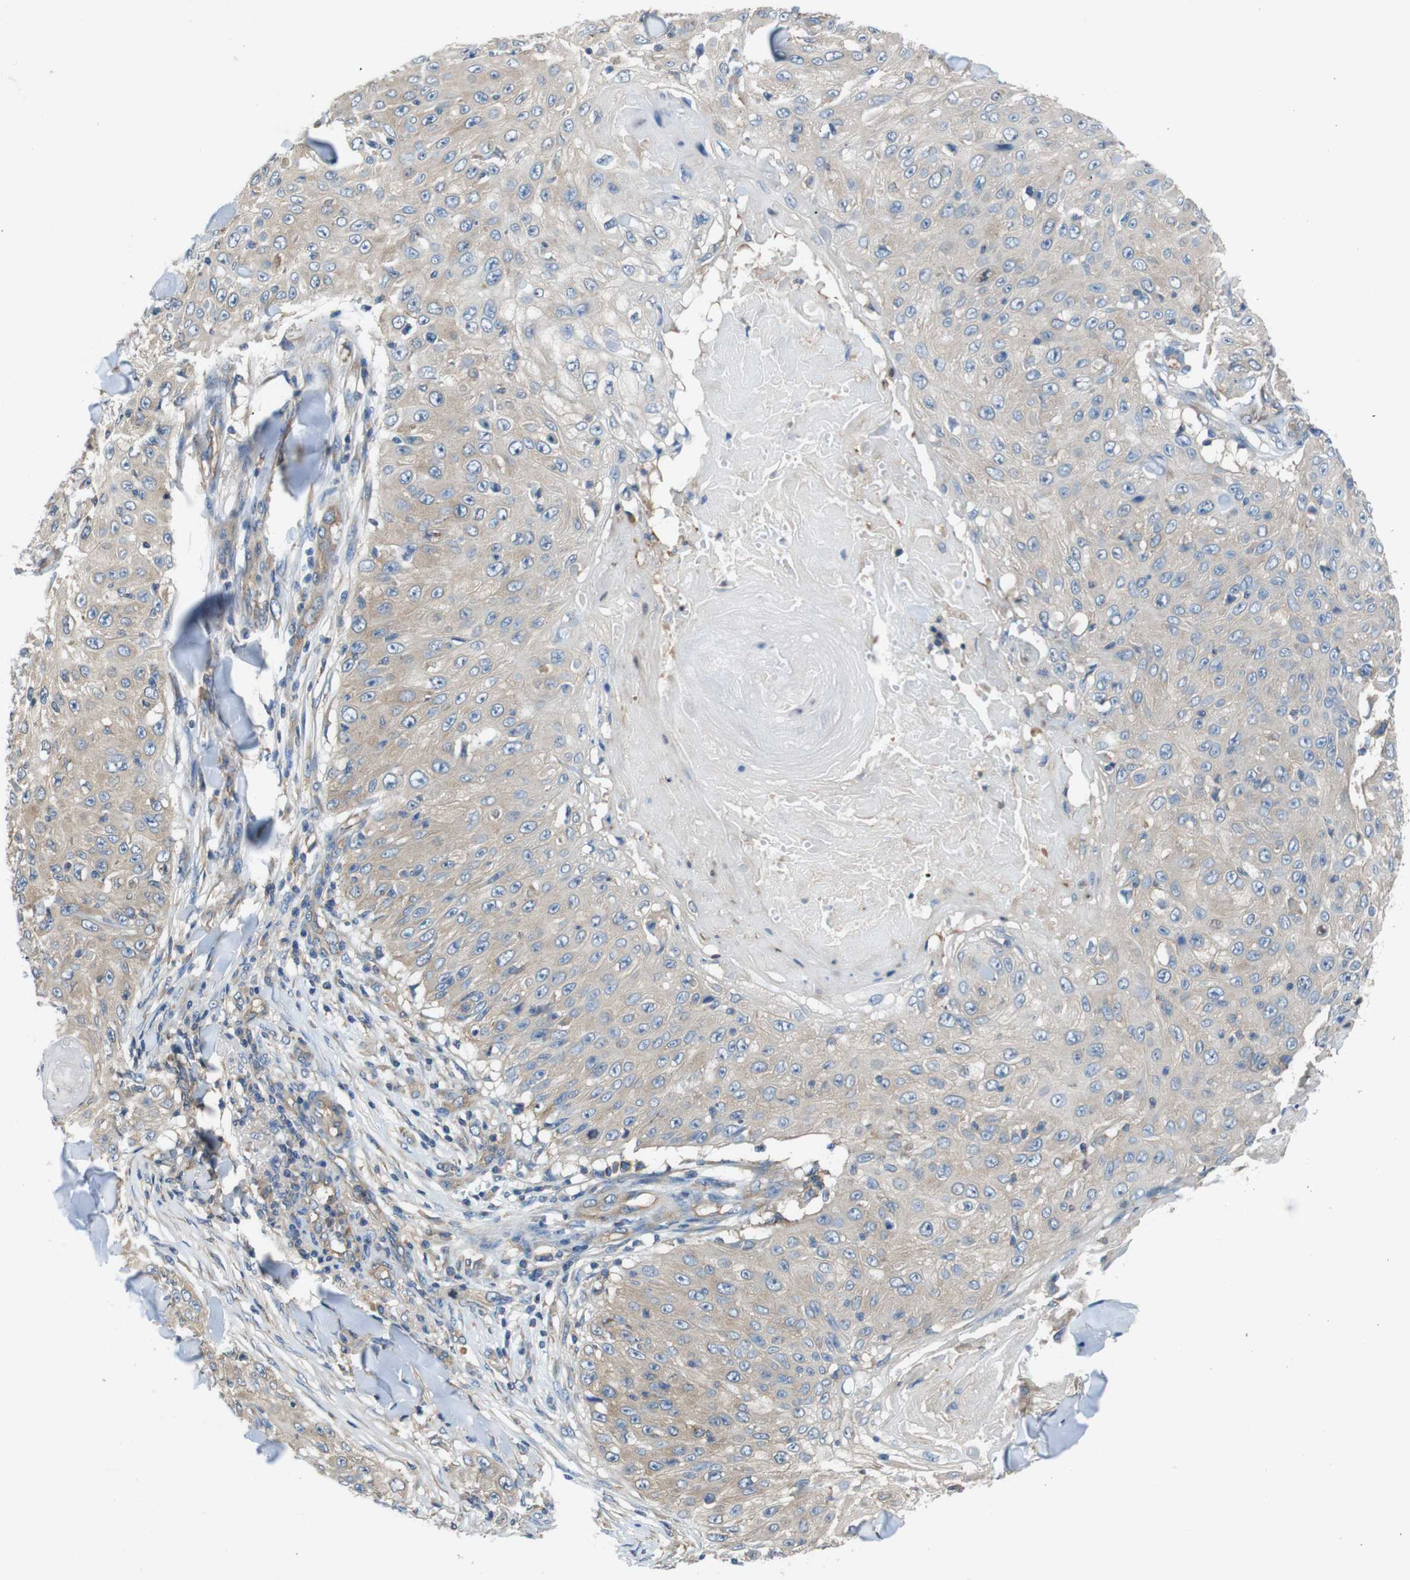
{"staining": {"intensity": "weak", "quantity": ">75%", "location": "cytoplasmic/membranous"}, "tissue": "skin cancer", "cell_type": "Tumor cells", "image_type": "cancer", "snomed": [{"axis": "morphology", "description": "Squamous cell carcinoma, NOS"}, {"axis": "topography", "description": "Skin"}], "caption": "Human squamous cell carcinoma (skin) stained for a protein (brown) demonstrates weak cytoplasmic/membranous positive expression in approximately >75% of tumor cells.", "gene": "DCTN1", "patient": {"sex": "male", "age": 86}}